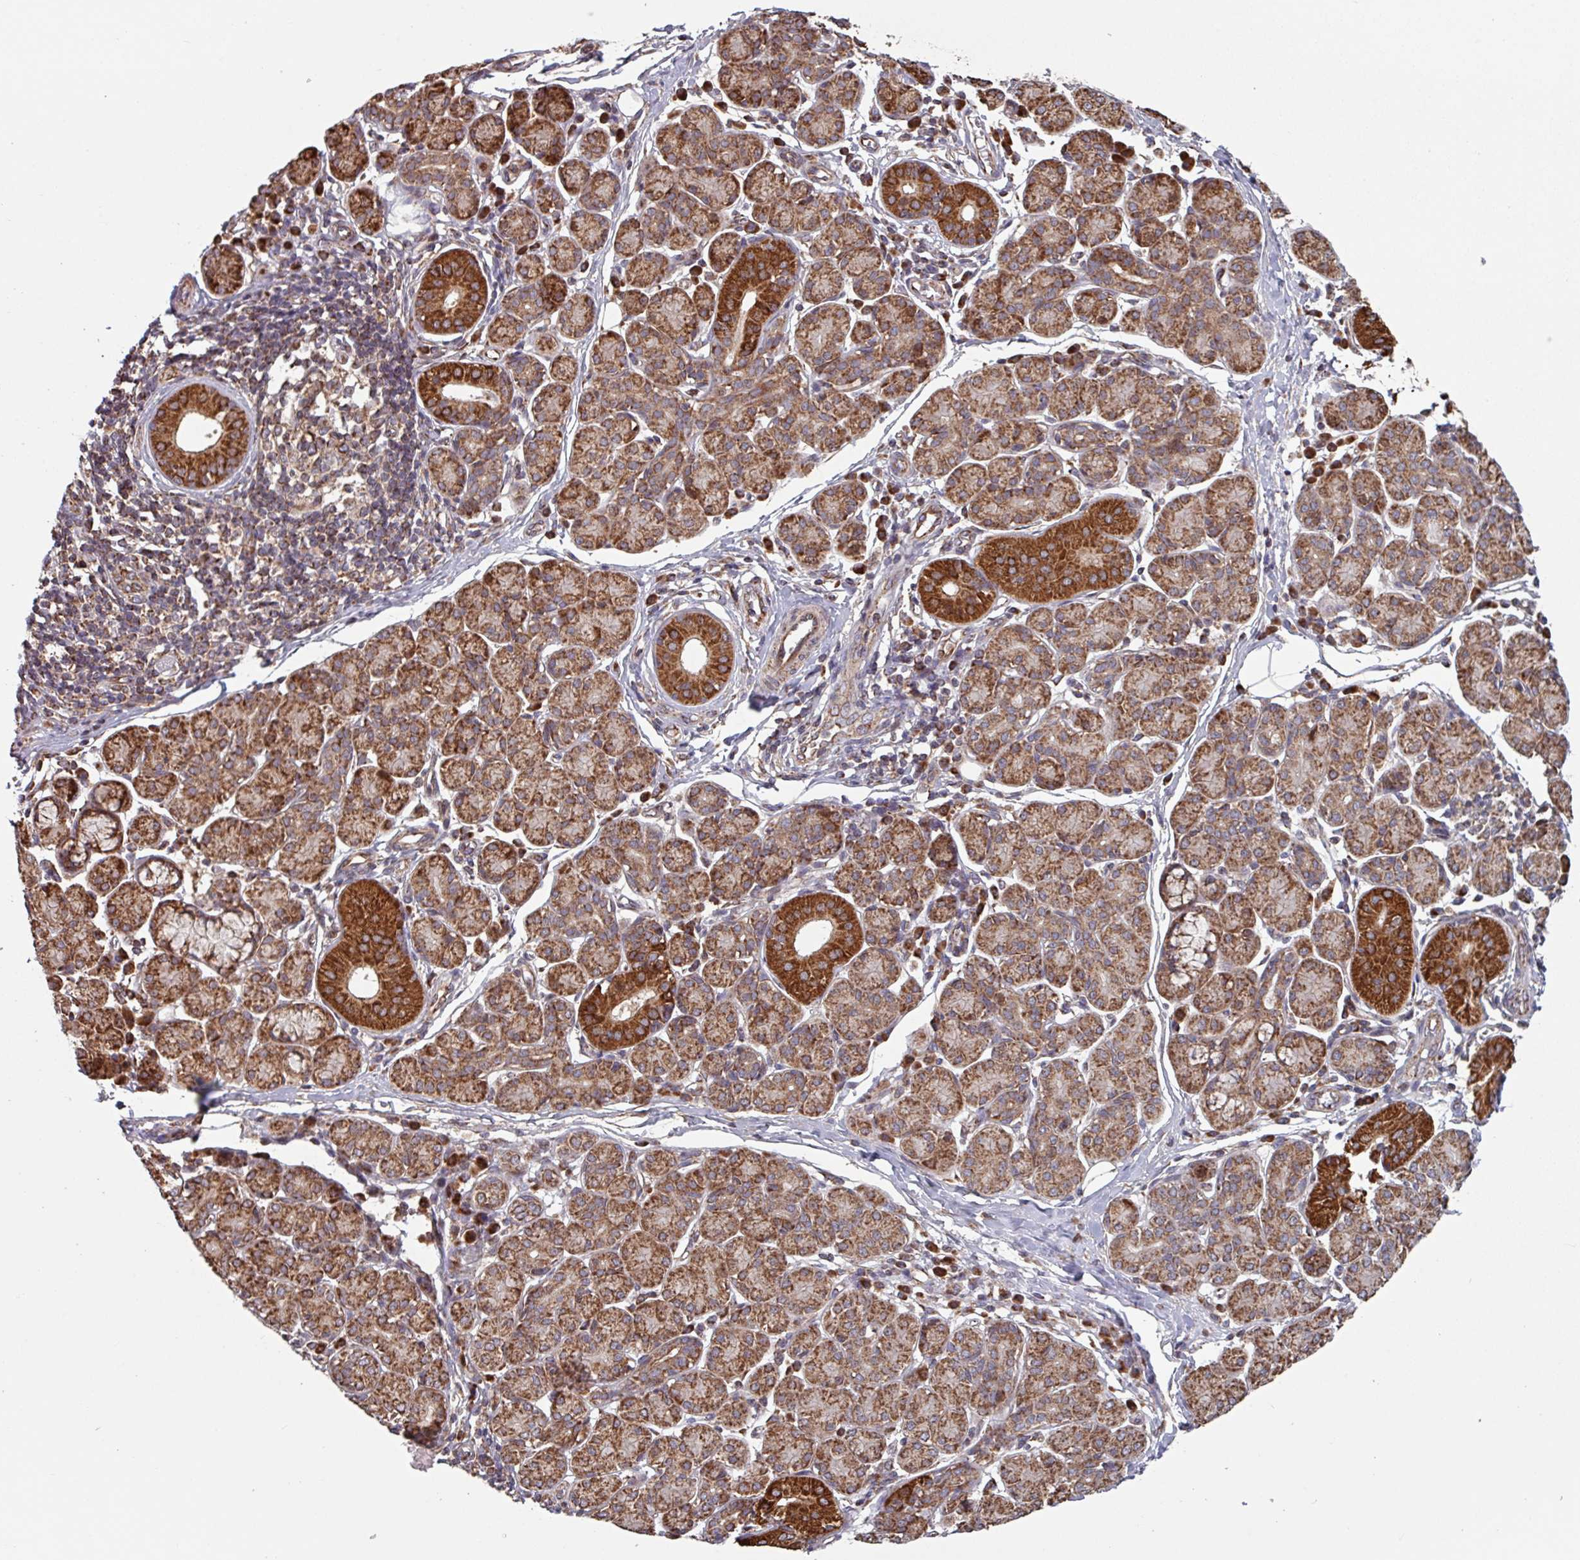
{"staining": {"intensity": "strong", "quantity": ">75%", "location": "cytoplasmic/membranous"}, "tissue": "salivary gland", "cell_type": "Glandular cells", "image_type": "normal", "snomed": [{"axis": "morphology", "description": "Normal tissue, NOS"}, {"axis": "morphology", "description": "Inflammation, NOS"}, {"axis": "topography", "description": "Lymph node"}, {"axis": "topography", "description": "Salivary gland"}], "caption": "Immunohistochemical staining of normal human salivary gland demonstrates high levels of strong cytoplasmic/membranous positivity in approximately >75% of glandular cells.", "gene": "COX7C", "patient": {"sex": "male", "age": 3}}